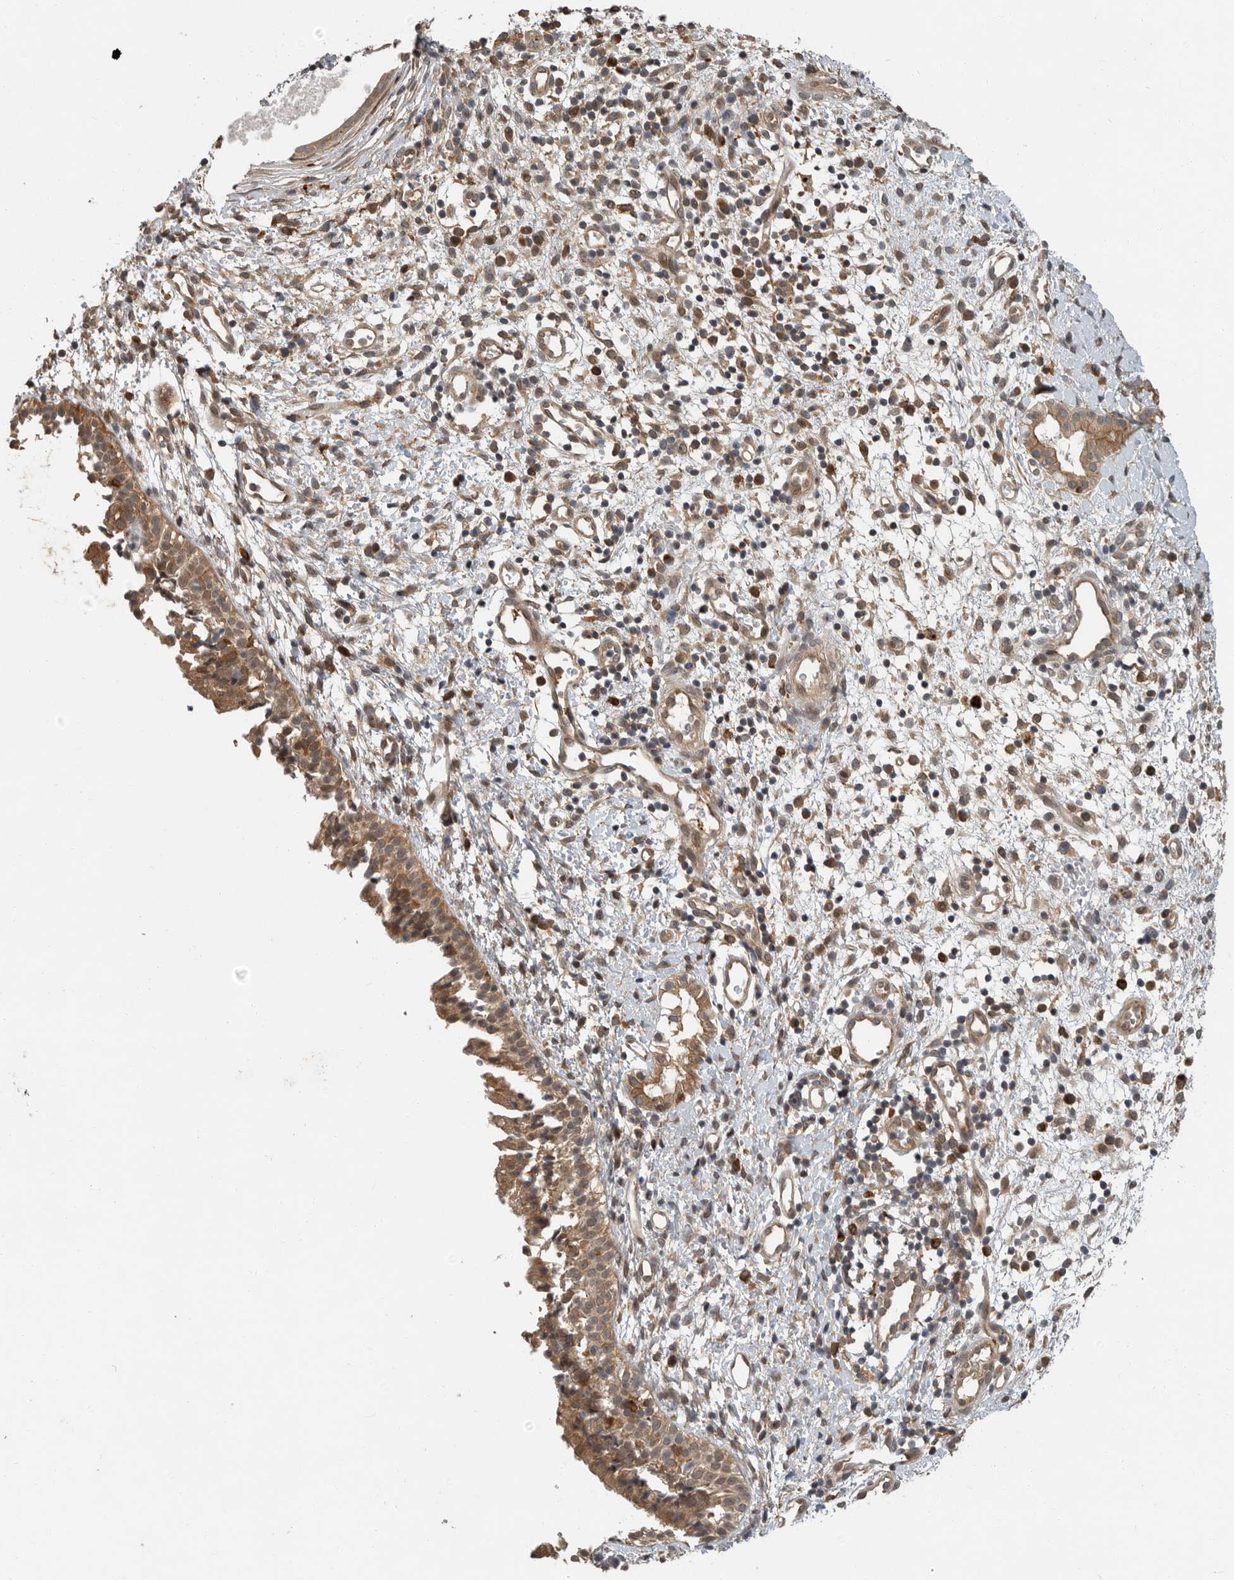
{"staining": {"intensity": "moderate", "quantity": ">75%", "location": "cytoplasmic/membranous"}, "tissue": "nasopharynx", "cell_type": "Respiratory epithelial cells", "image_type": "normal", "snomed": [{"axis": "morphology", "description": "Normal tissue, NOS"}, {"axis": "topography", "description": "Nasopharynx"}], "caption": "Nasopharynx stained for a protein reveals moderate cytoplasmic/membranous positivity in respiratory epithelial cells. The protein of interest is shown in brown color, while the nuclei are stained blue.", "gene": "OSBPL9", "patient": {"sex": "male", "age": 22}}